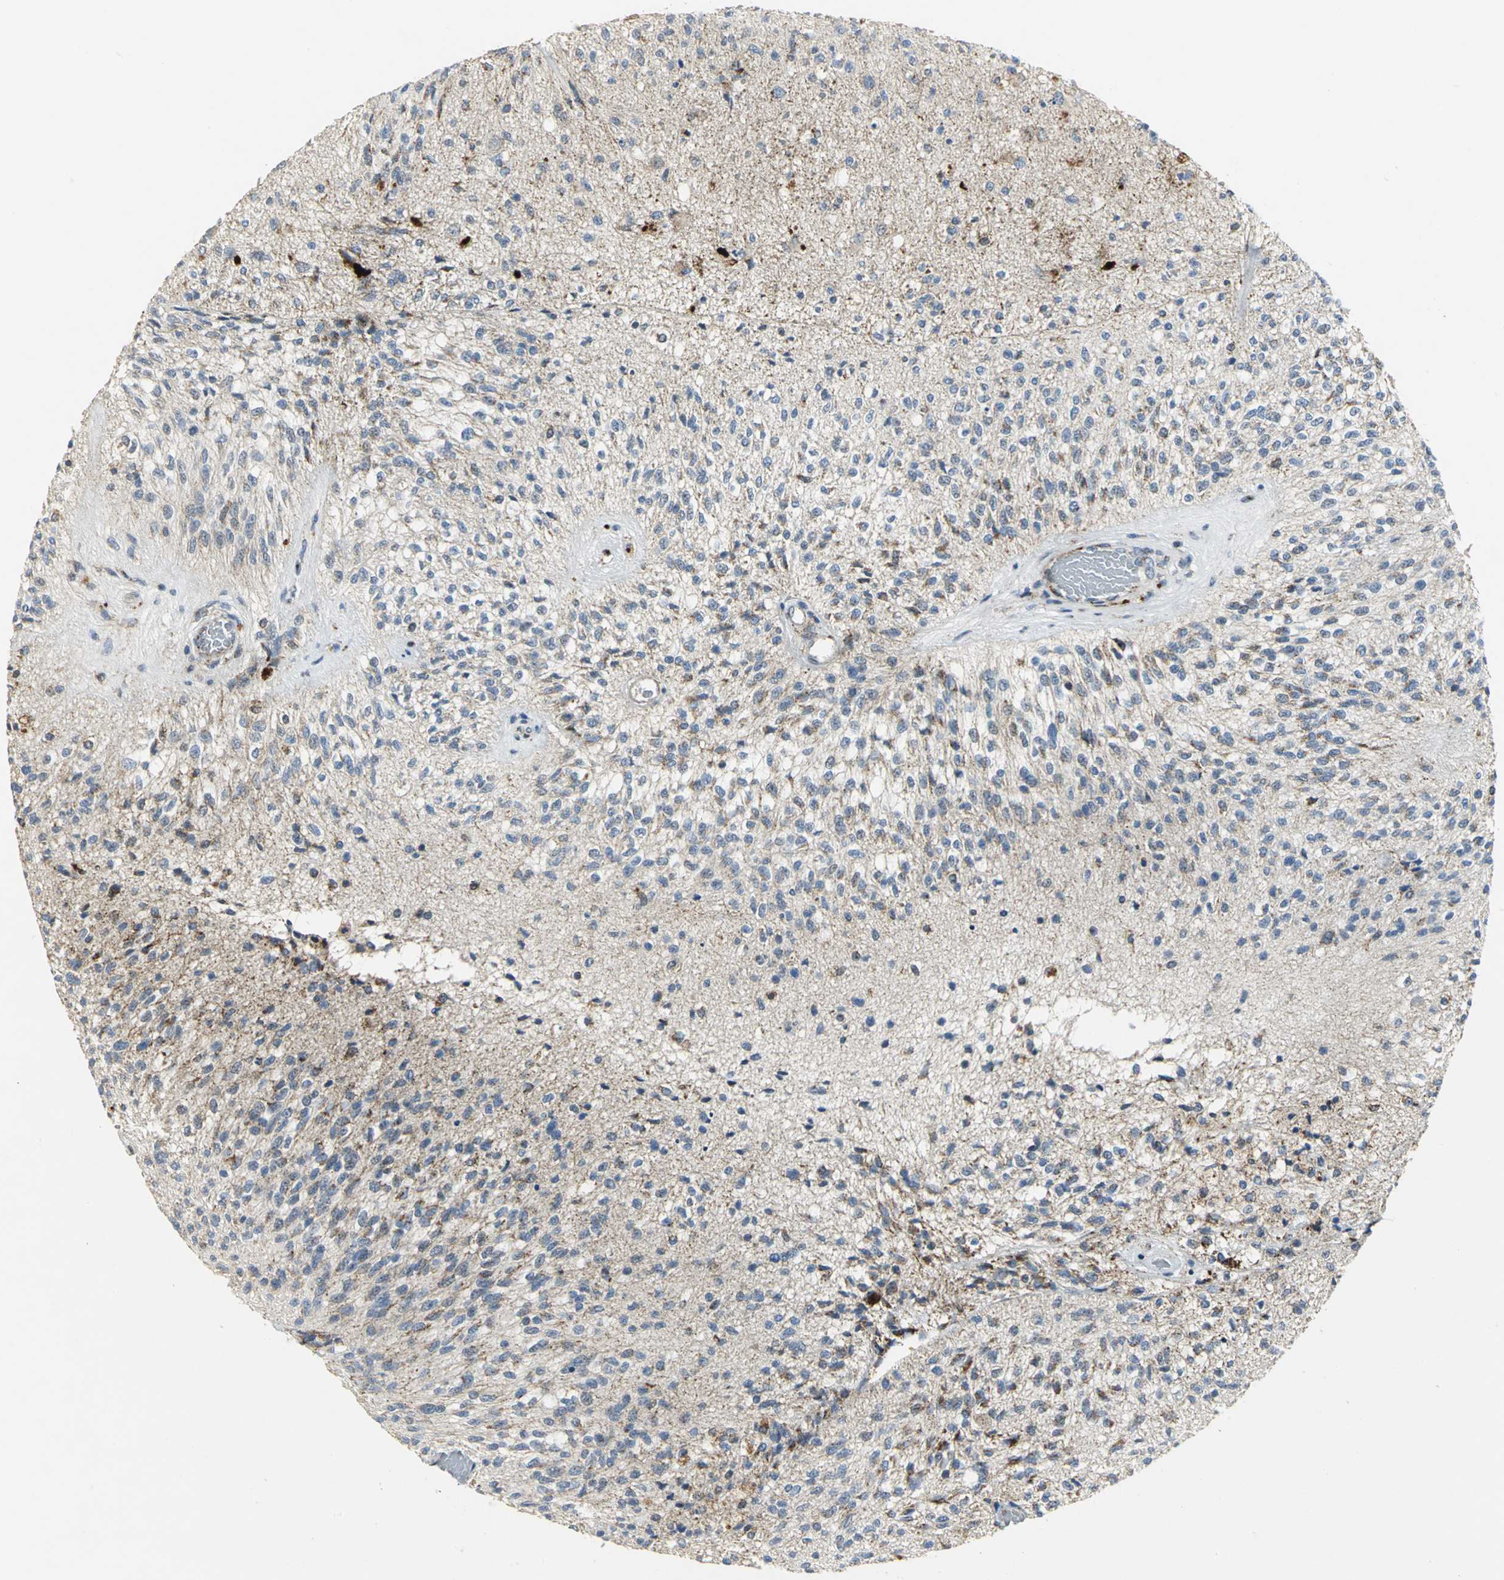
{"staining": {"intensity": "strong", "quantity": "<25%", "location": "cytoplasmic/membranous"}, "tissue": "glioma", "cell_type": "Tumor cells", "image_type": "cancer", "snomed": [{"axis": "morphology", "description": "Normal tissue, NOS"}, {"axis": "morphology", "description": "Glioma, malignant, High grade"}, {"axis": "topography", "description": "Cerebral cortex"}], "caption": "IHC of malignant glioma (high-grade) exhibits medium levels of strong cytoplasmic/membranous positivity in about <25% of tumor cells. The staining was performed using DAB (3,3'-diaminobenzidine) to visualize the protein expression in brown, while the nuclei were stained in blue with hematoxylin (Magnification: 20x).", "gene": "SPPL2B", "patient": {"sex": "male", "age": 77}}